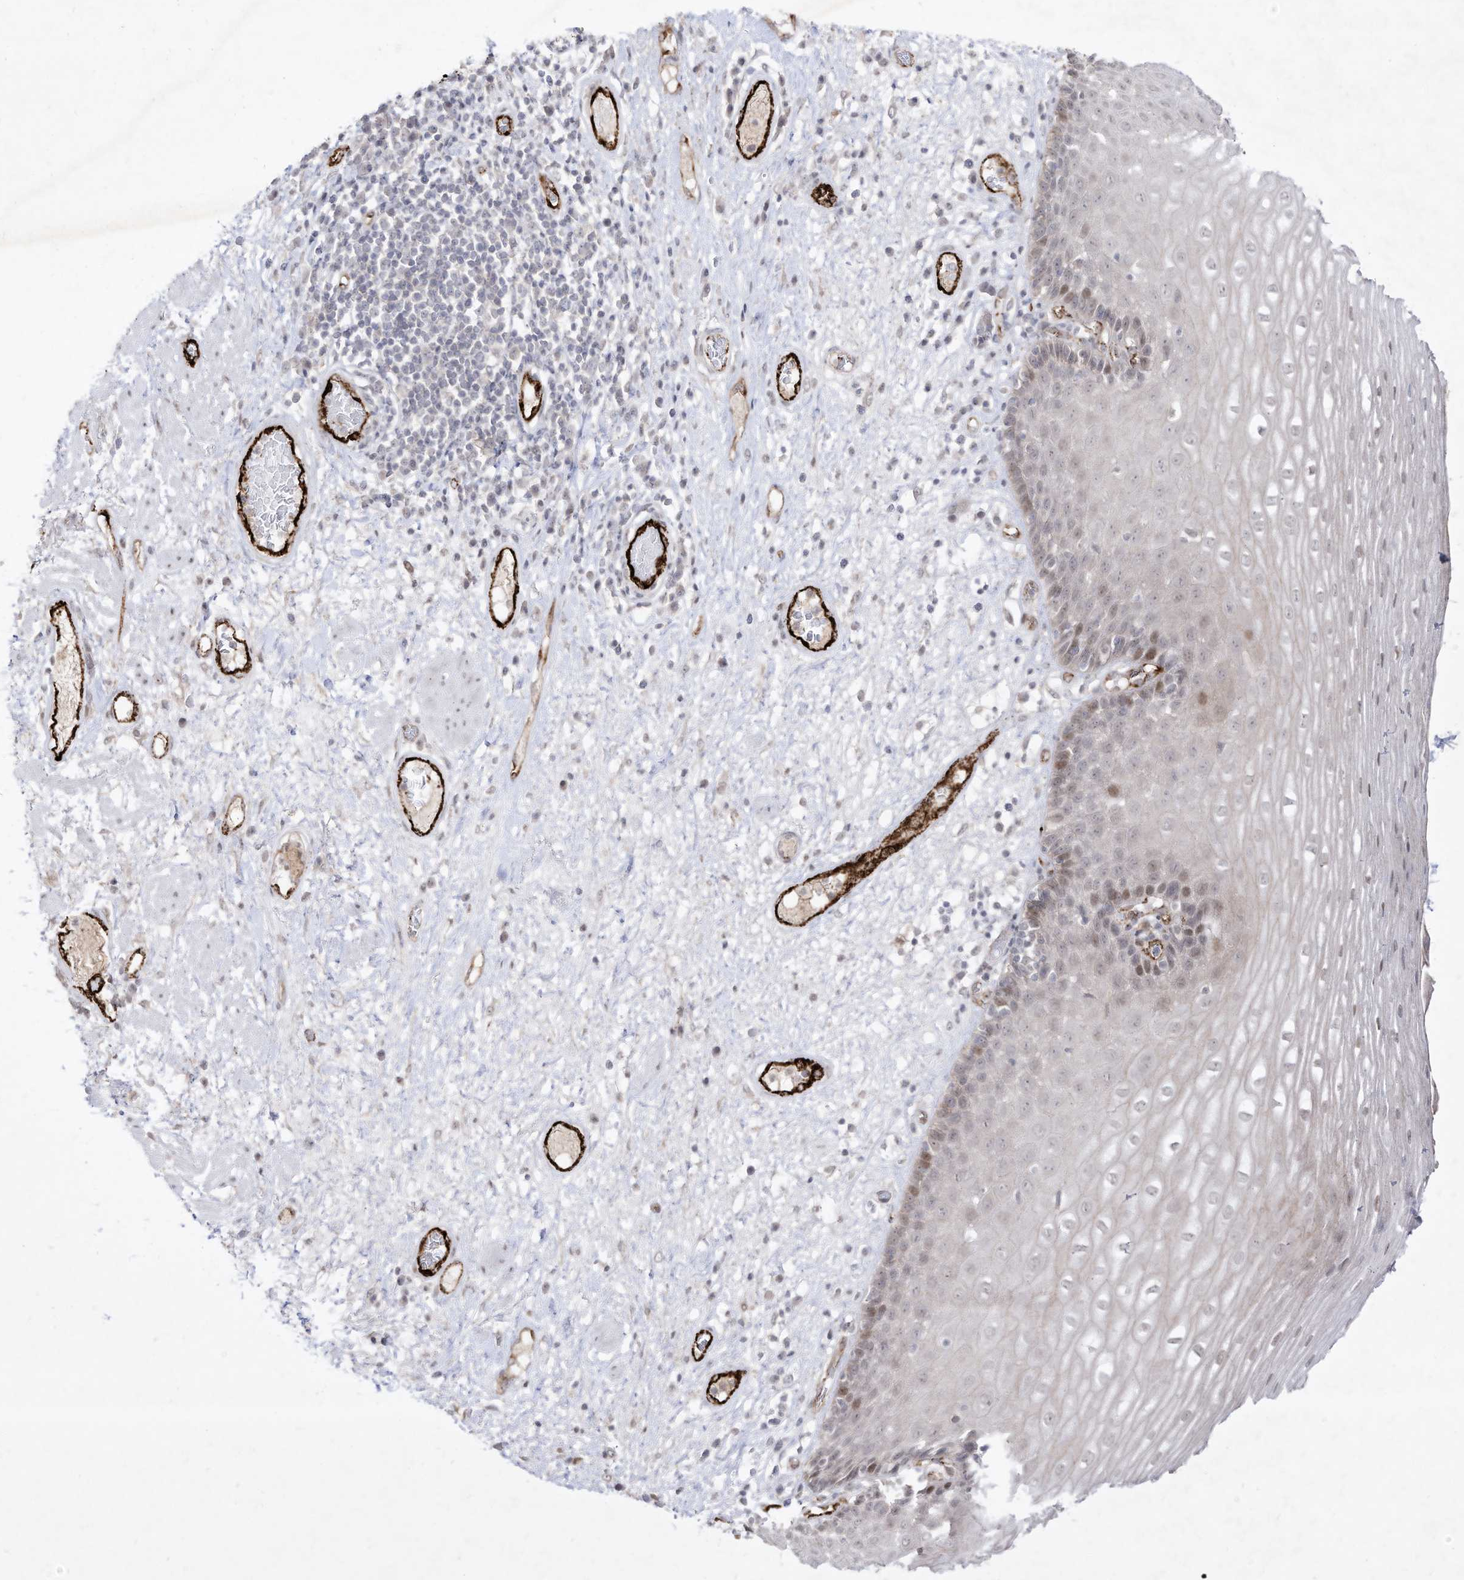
{"staining": {"intensity": "moderate", "quantity": "<25%", "location": "nuclear"}, "tissue": "esophagus", "cell_type": "Squamous epithelial cells", "image_type": "normal", "snomed": [{"axis": "morphology", "description": "Normal tissue, NOS"}, {"axis": "morphology", "description": "Adenocarcinoma, NOS"}, {"axis": "topography", "description": "Esophagus"}], "caption": "Esophagus was stained to show a protein in brown. There is low levels of moderate nuclear staining in approximately <25% of squamous epithelial cells. Using DAB (brown) and hematoxylin (blue) stains, captured at high magnification using brightfield microscopy.", "gene": "ZGRF1", "patient": {"sex": "male", "age": 62}}